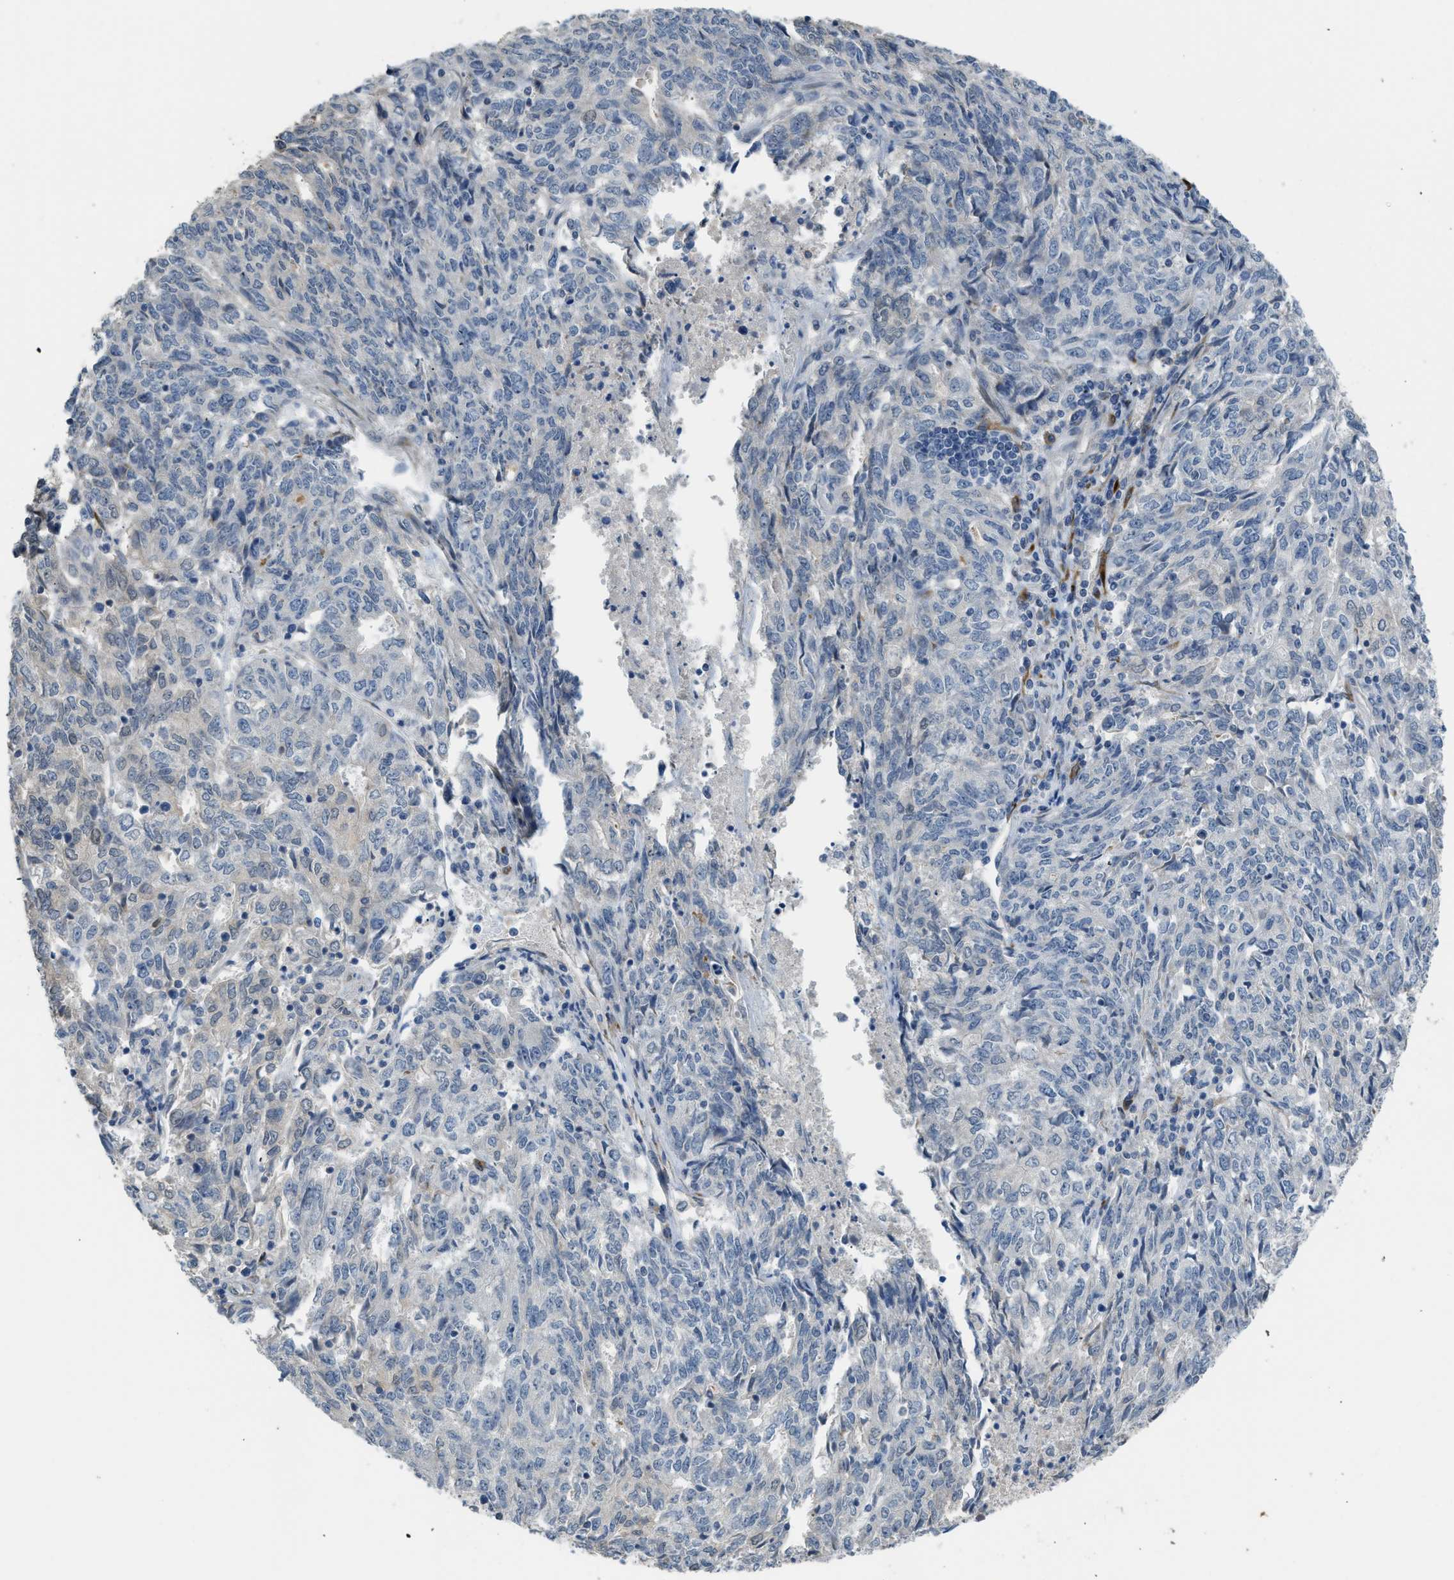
{"staining": {"intensity": "negative", "quantity": "none", "location": "none"}, "tissue": "endometrial cancer", "cell_type": "Tumor cells", "image_type": "cancer", "snomed": [{"axis": "morphology", "description": "Adenocarcinoma, NOS"}, {"axis": "topography", "description": "Endometrium"}], "caption": "This is an immunohistochemistry (IHC) photomicrograph of endometrial cancer. There is no expression in tumor cells.", "gene": "TMEM154", "patient": {"sex": "female", "age": 80}}